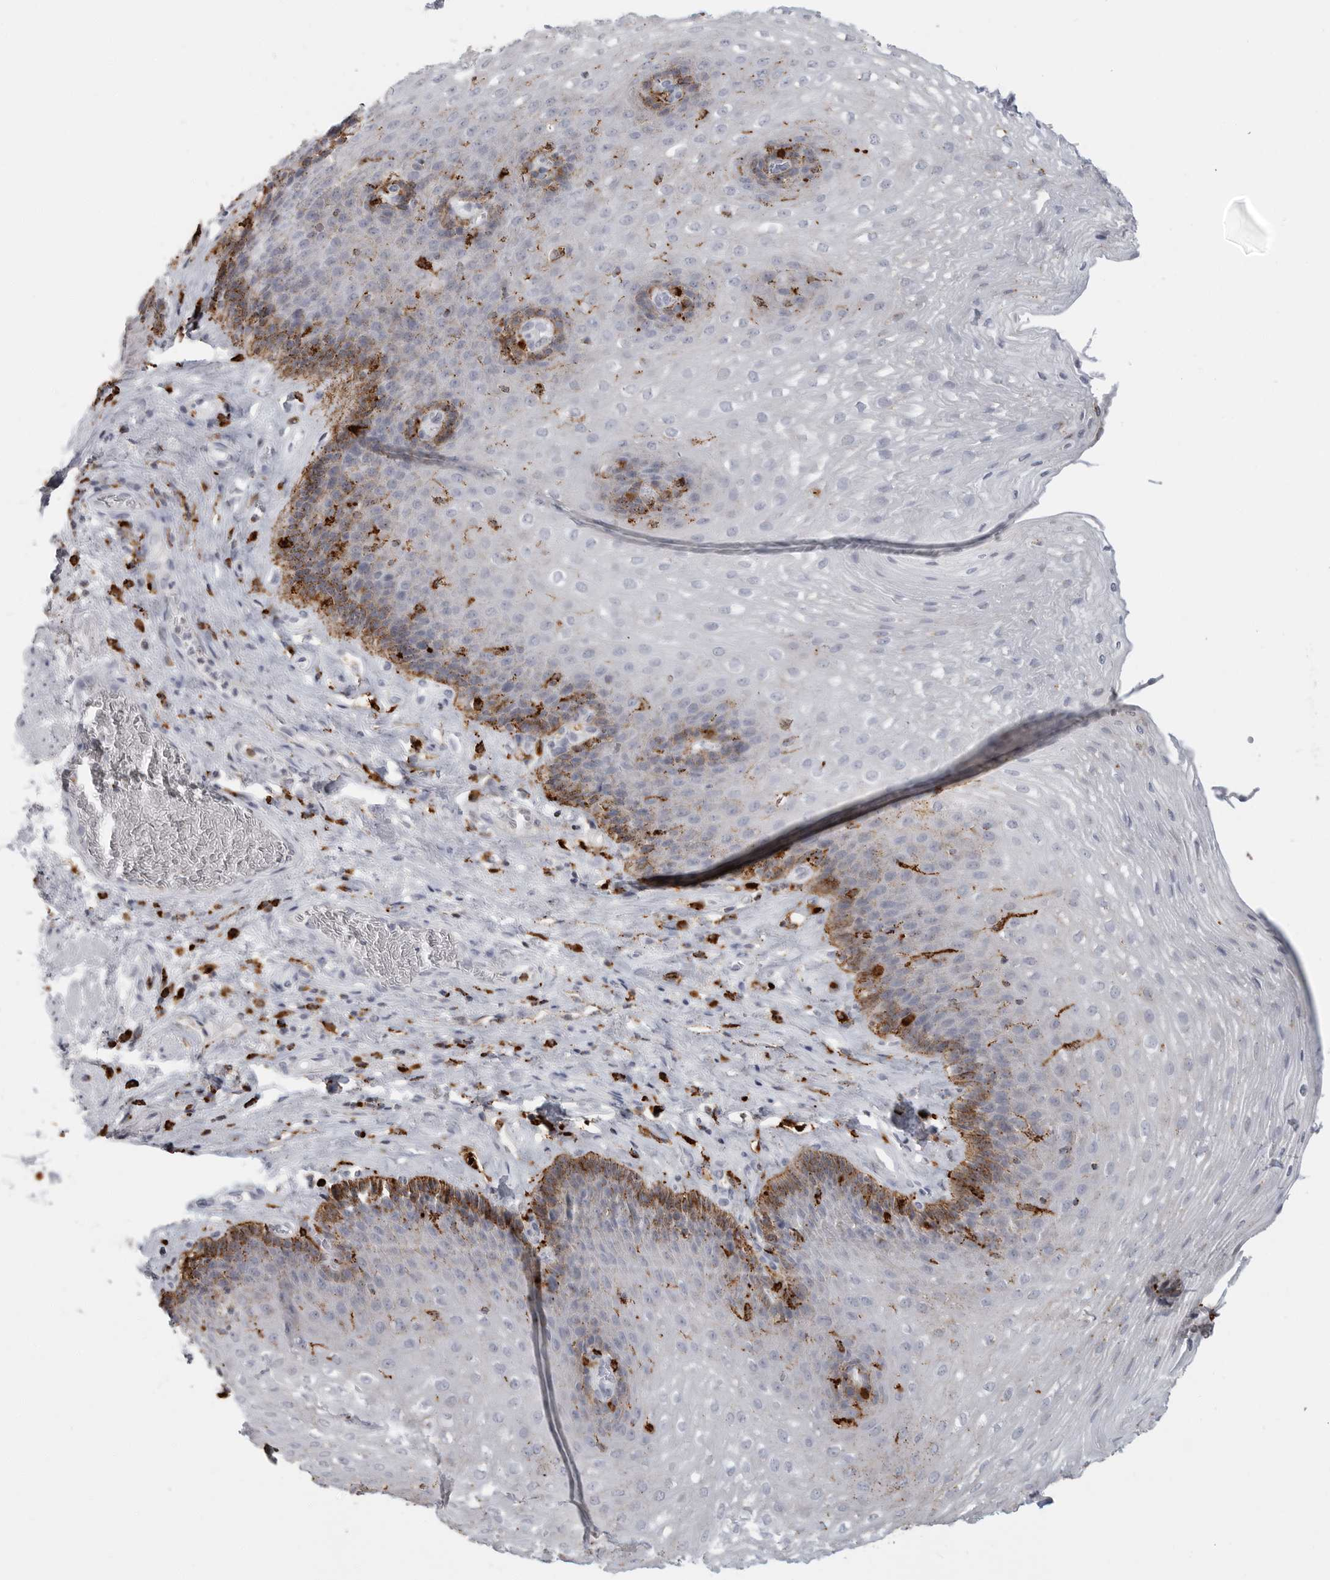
{"staining": {"intensity": "moderate", "quantity": "<25%", "location": "cytoplasmic/membranous"}, "tissue": "esophagus", "cell_type": "Squamous epithelial cells", "image_type": "normal", "snomed": [{"axis": "morphology", "description": "Normal tissue, NOS"}, {"axis": "topography", "description": "Esophagus"}], "caption": "Immunohistochemical staining of normal human esophagus demonstrates low levels of moderate cytoplasmic/membranous positivity in approximately <25% of squamous epithelial cells. Nuclei are stained in blue.", "gene": "IFI30", "patient": {"sex": "female", "age": 66}}